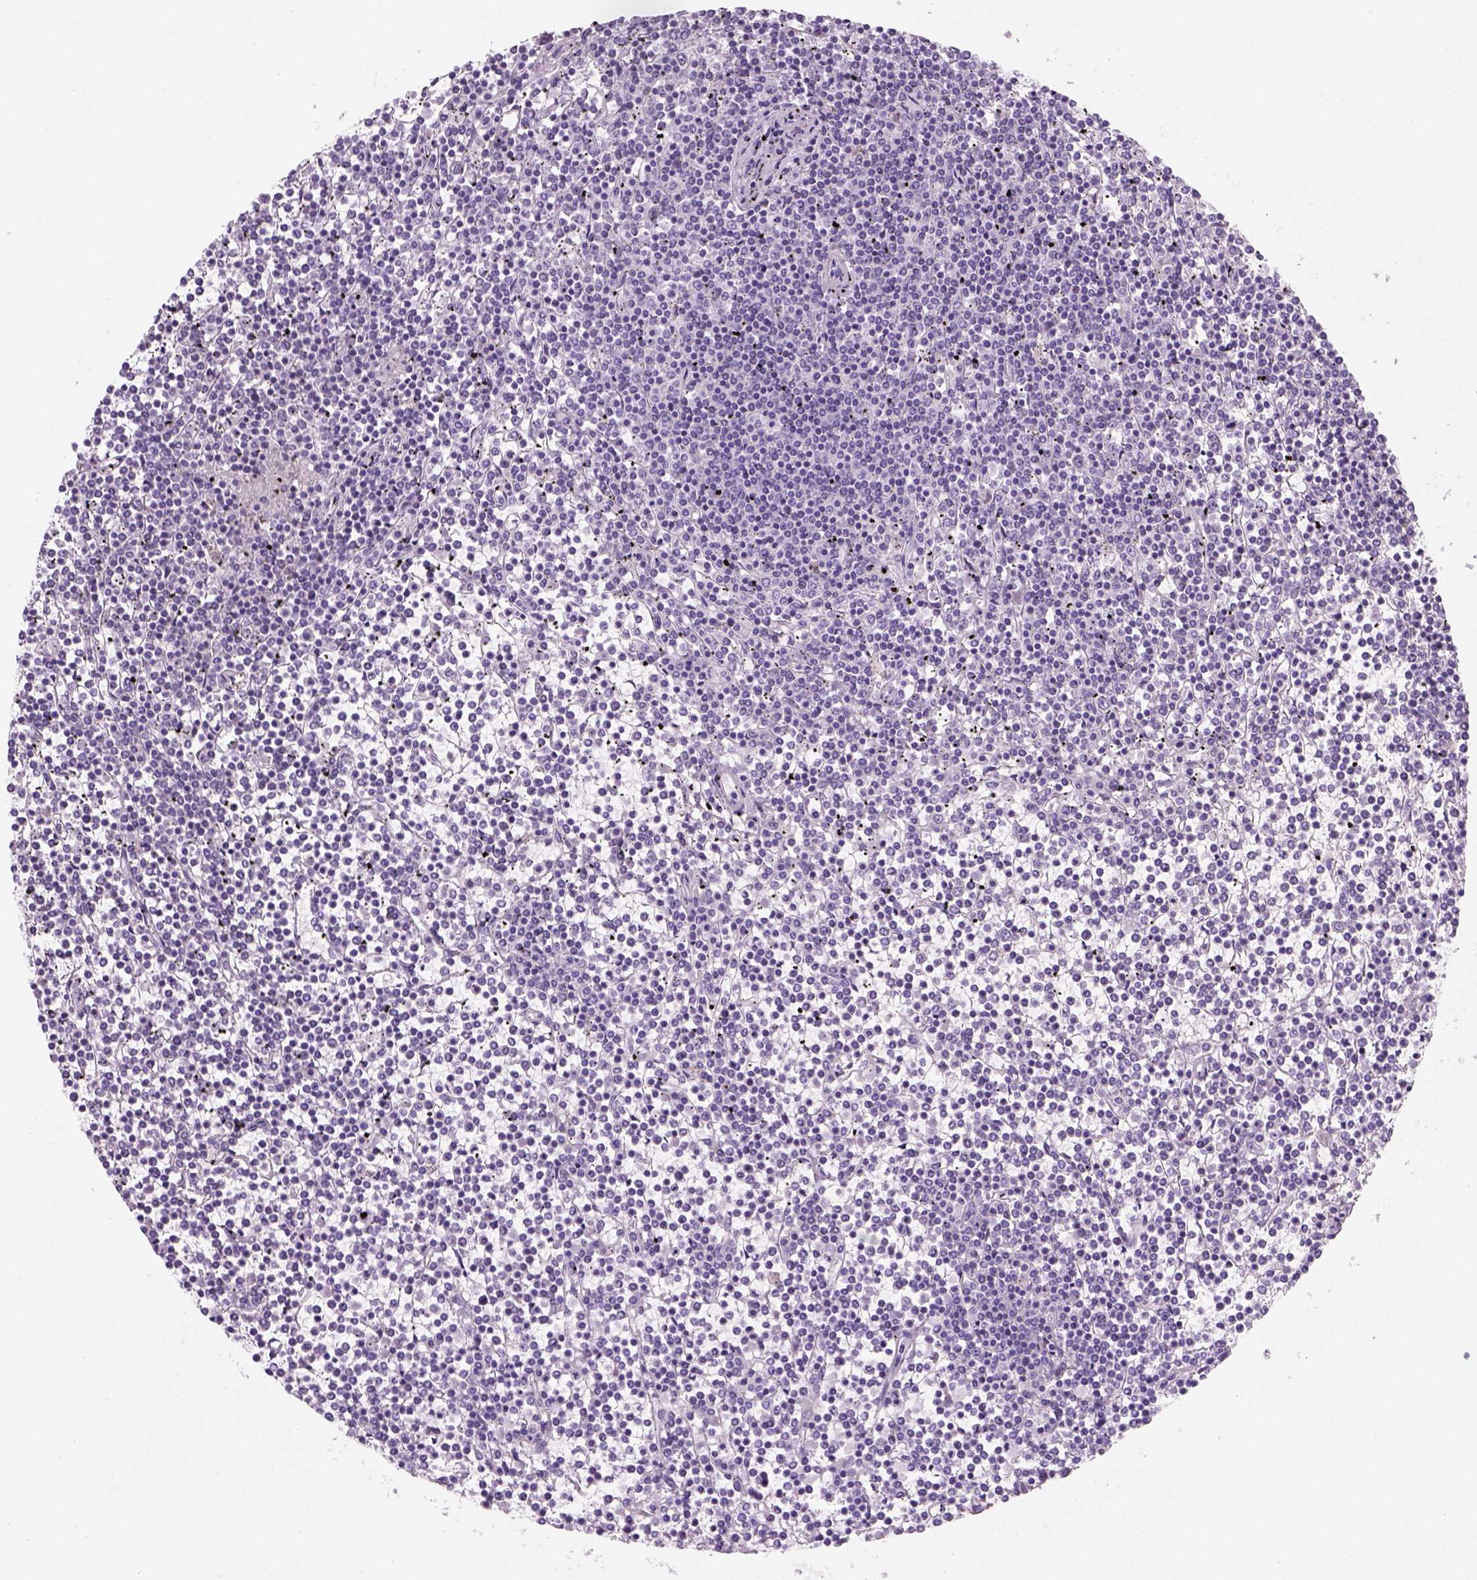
{"staining": {"intensity": "negative", "quantity": "none", "location": "none"}, "tissue": "lymphoma", "cell_type": "Tumor cells", "image_type": "cancer", "snomed": [{"axis": "morphology", "description": "Malignant lymphoma, non-Hodgkin's type, Low grade"}, {"axis": "topography", "description": "Spleen"}], "caption": "Immunohistochemical staining of human lymphoma displays no significant expression in tumor cells. (DAB immunohistochemistry, high magnification).", "gene": "KRTAP11-1", "patient": {"sex": "female", "age": 19}}